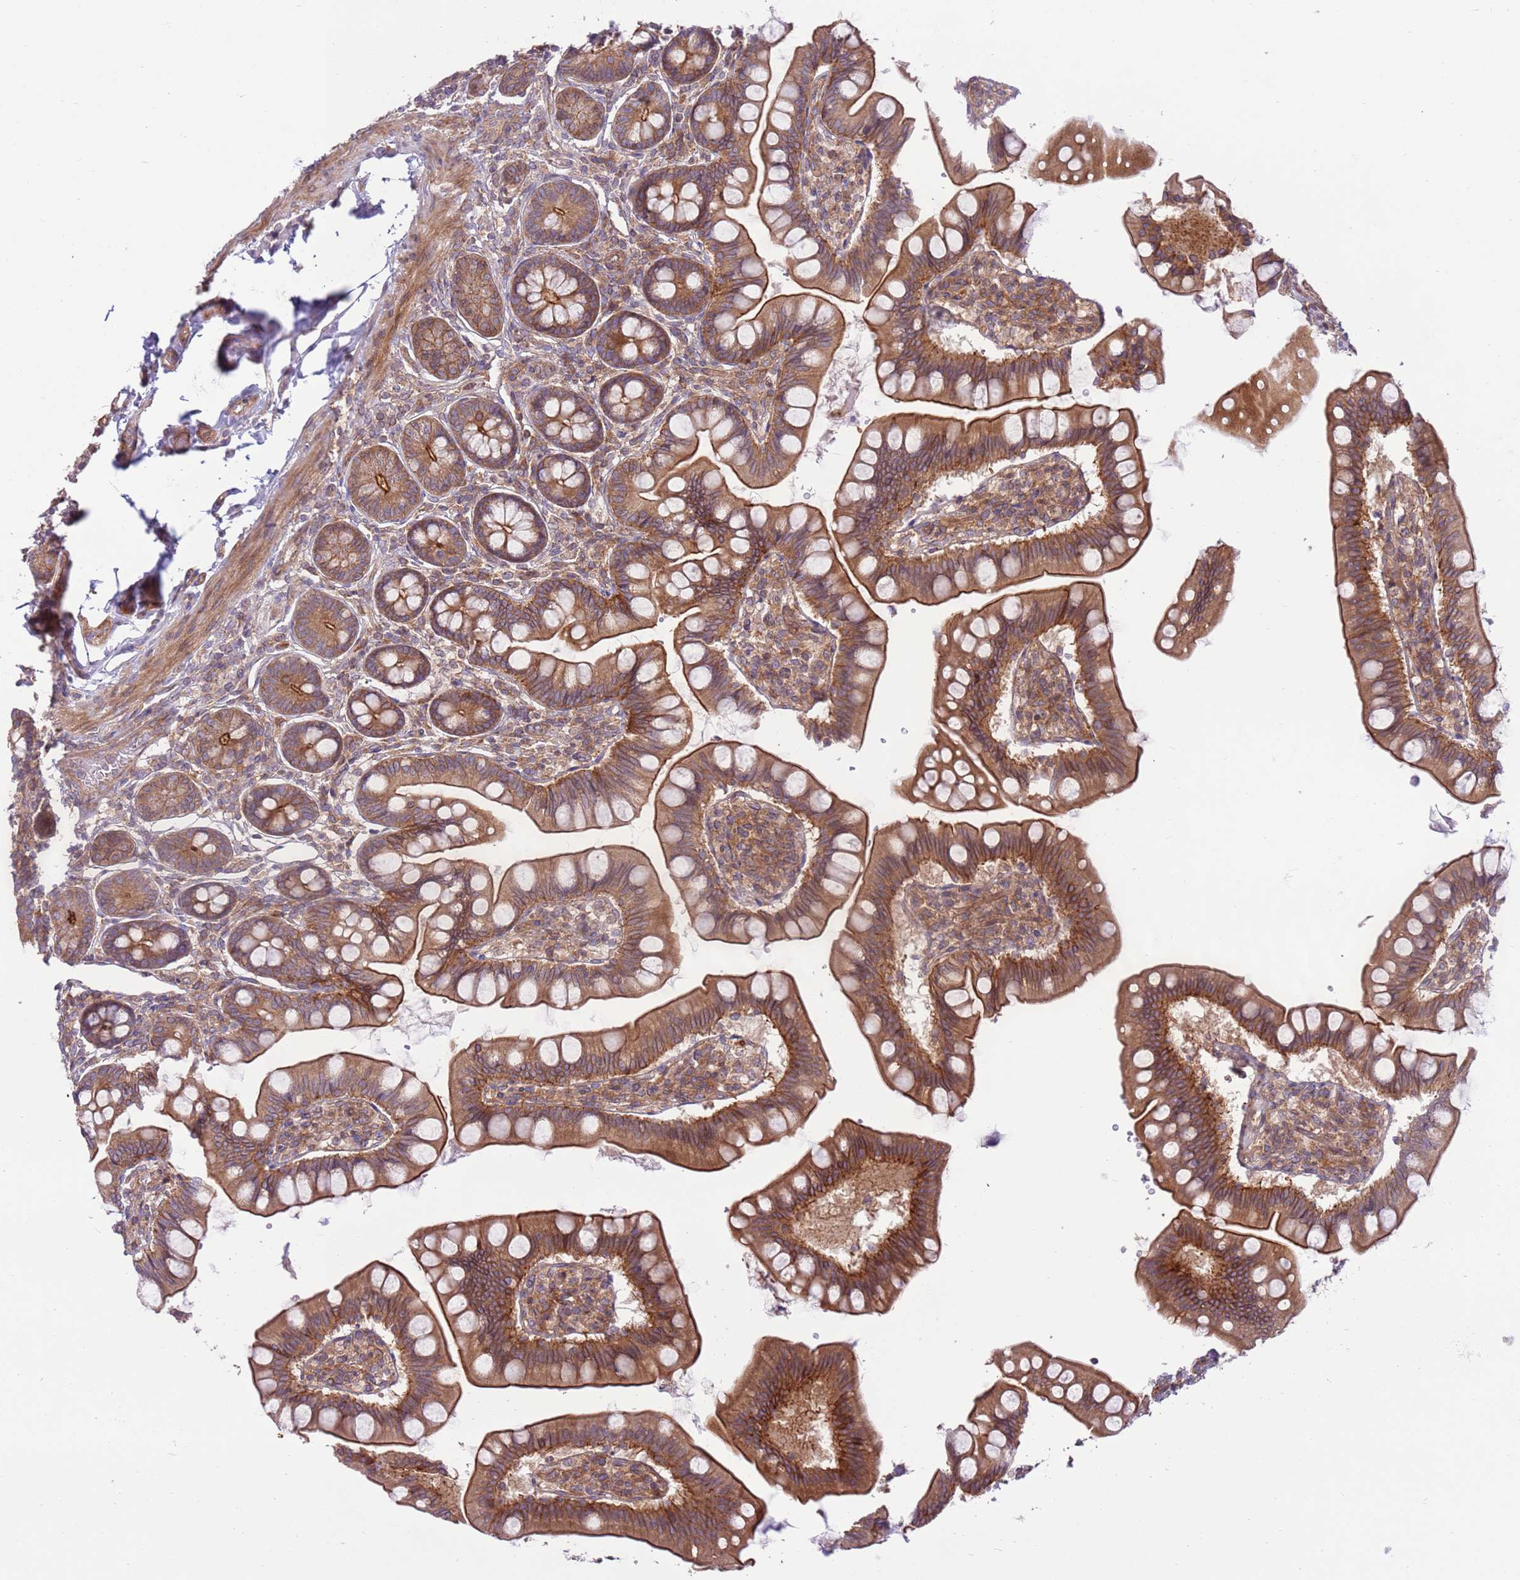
{"staining": {"intensity": "moderate", "quantity": ">75%", "location": "cytoplasmic/membranous"}, "tissue": "small intestine", "cell_type": "Glandular cells", "image_type": "normal", "snomed": [{"axis": "morphology", "description": "Normal tissue, NOS"}, {"axis": "topography", "description": "Small intestine"}], "caption": "Glandular cells display moderate cytoplasmic/membranous staining in approximately >75% of cells in benign small intestine.", "gene": "DDX19B", "patient": {"sex": "male", "age": 7}}